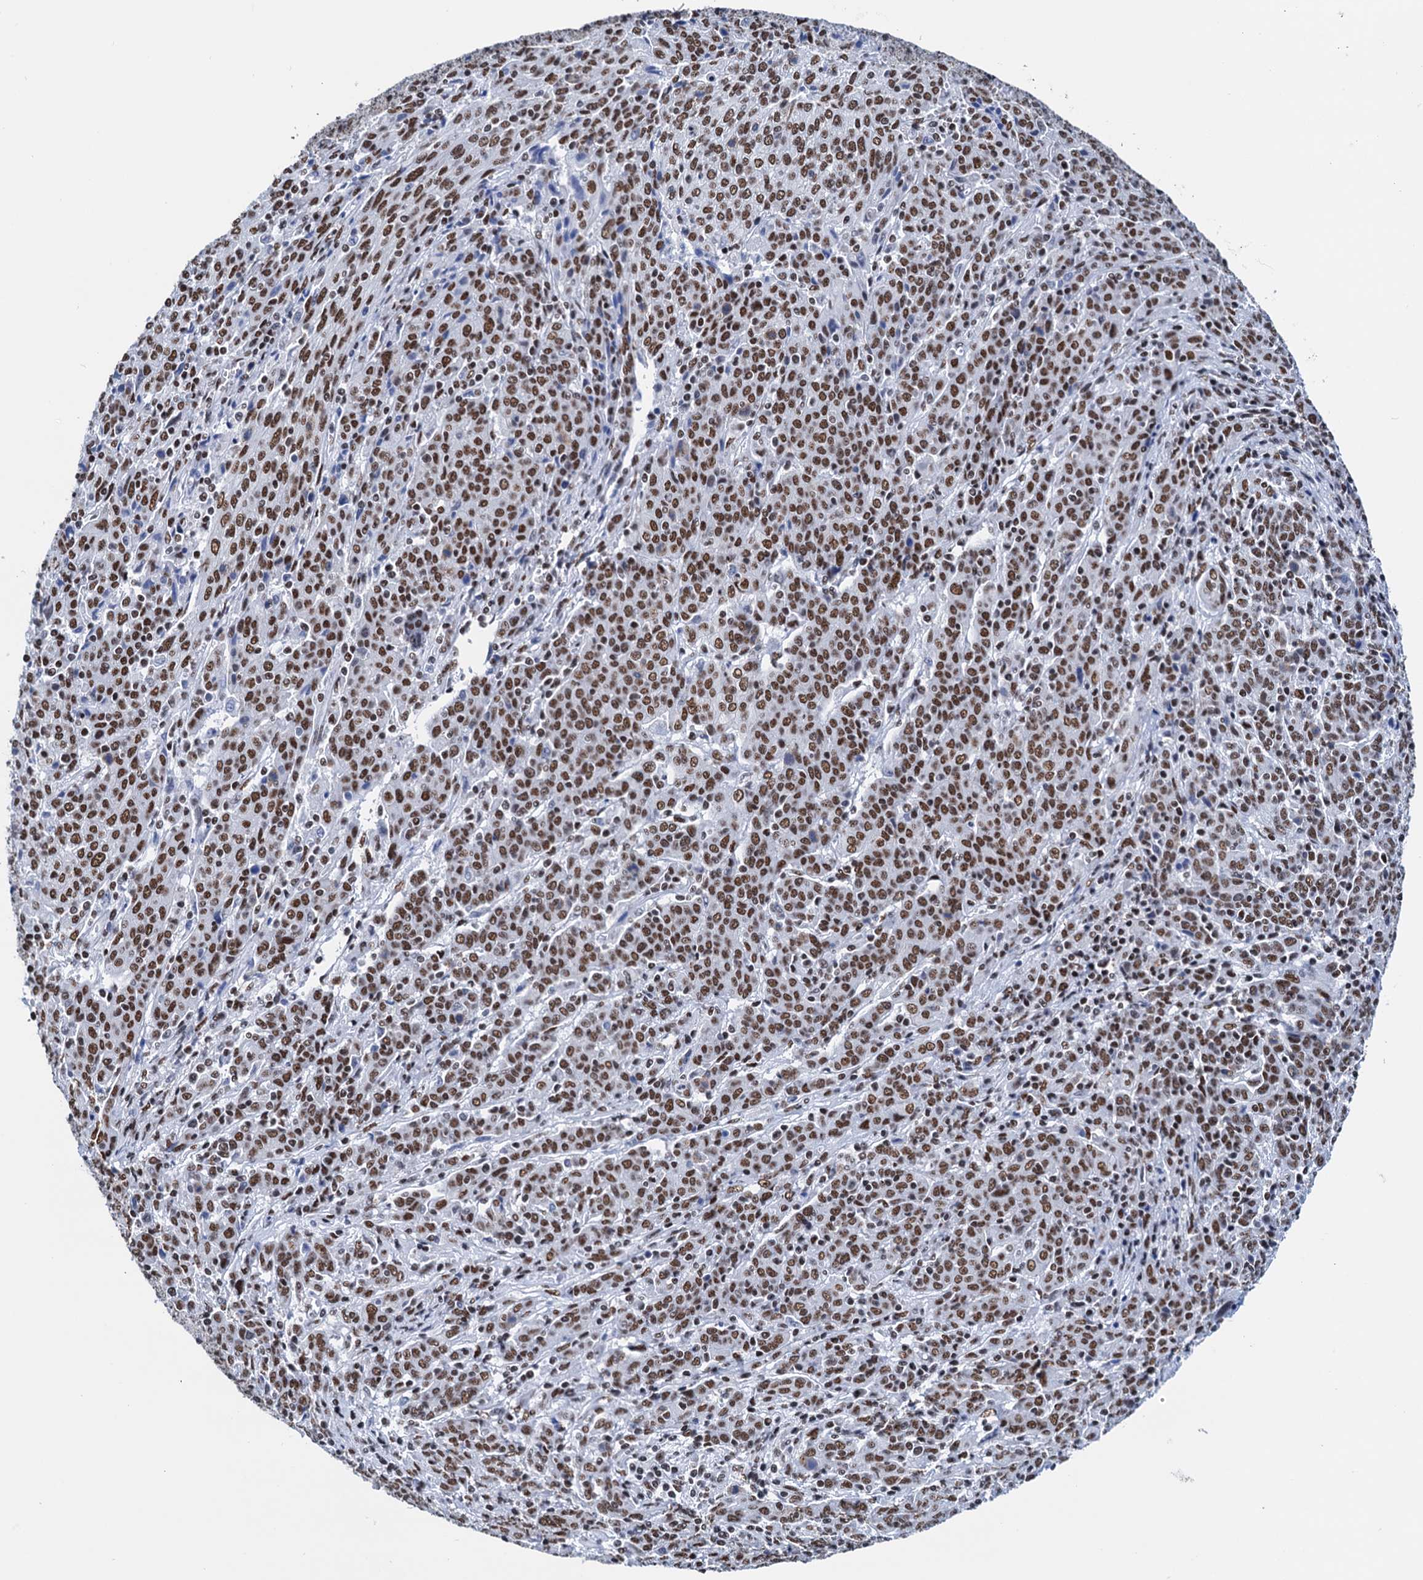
{"staining": {"intensity": "strong", "quantity": ">75%", "location": "nuclear"}, "tissue": "cervical cancer", "cell_type": "Tumor cells", "image_type": "cancer", "snomed": [{"axis": "morphology", "description": "Squamous cell carcinoma, NOS"}, {"axis": "topography", "description": "Cervix"}], "caption": "The micrograph shows staining of cervical squamous cell carcinoma, revealing strong nuclear protein expression (brown color) within tumor cells.", "gene": "SLTM", "patient": {"sex": "female", "age": 67}}